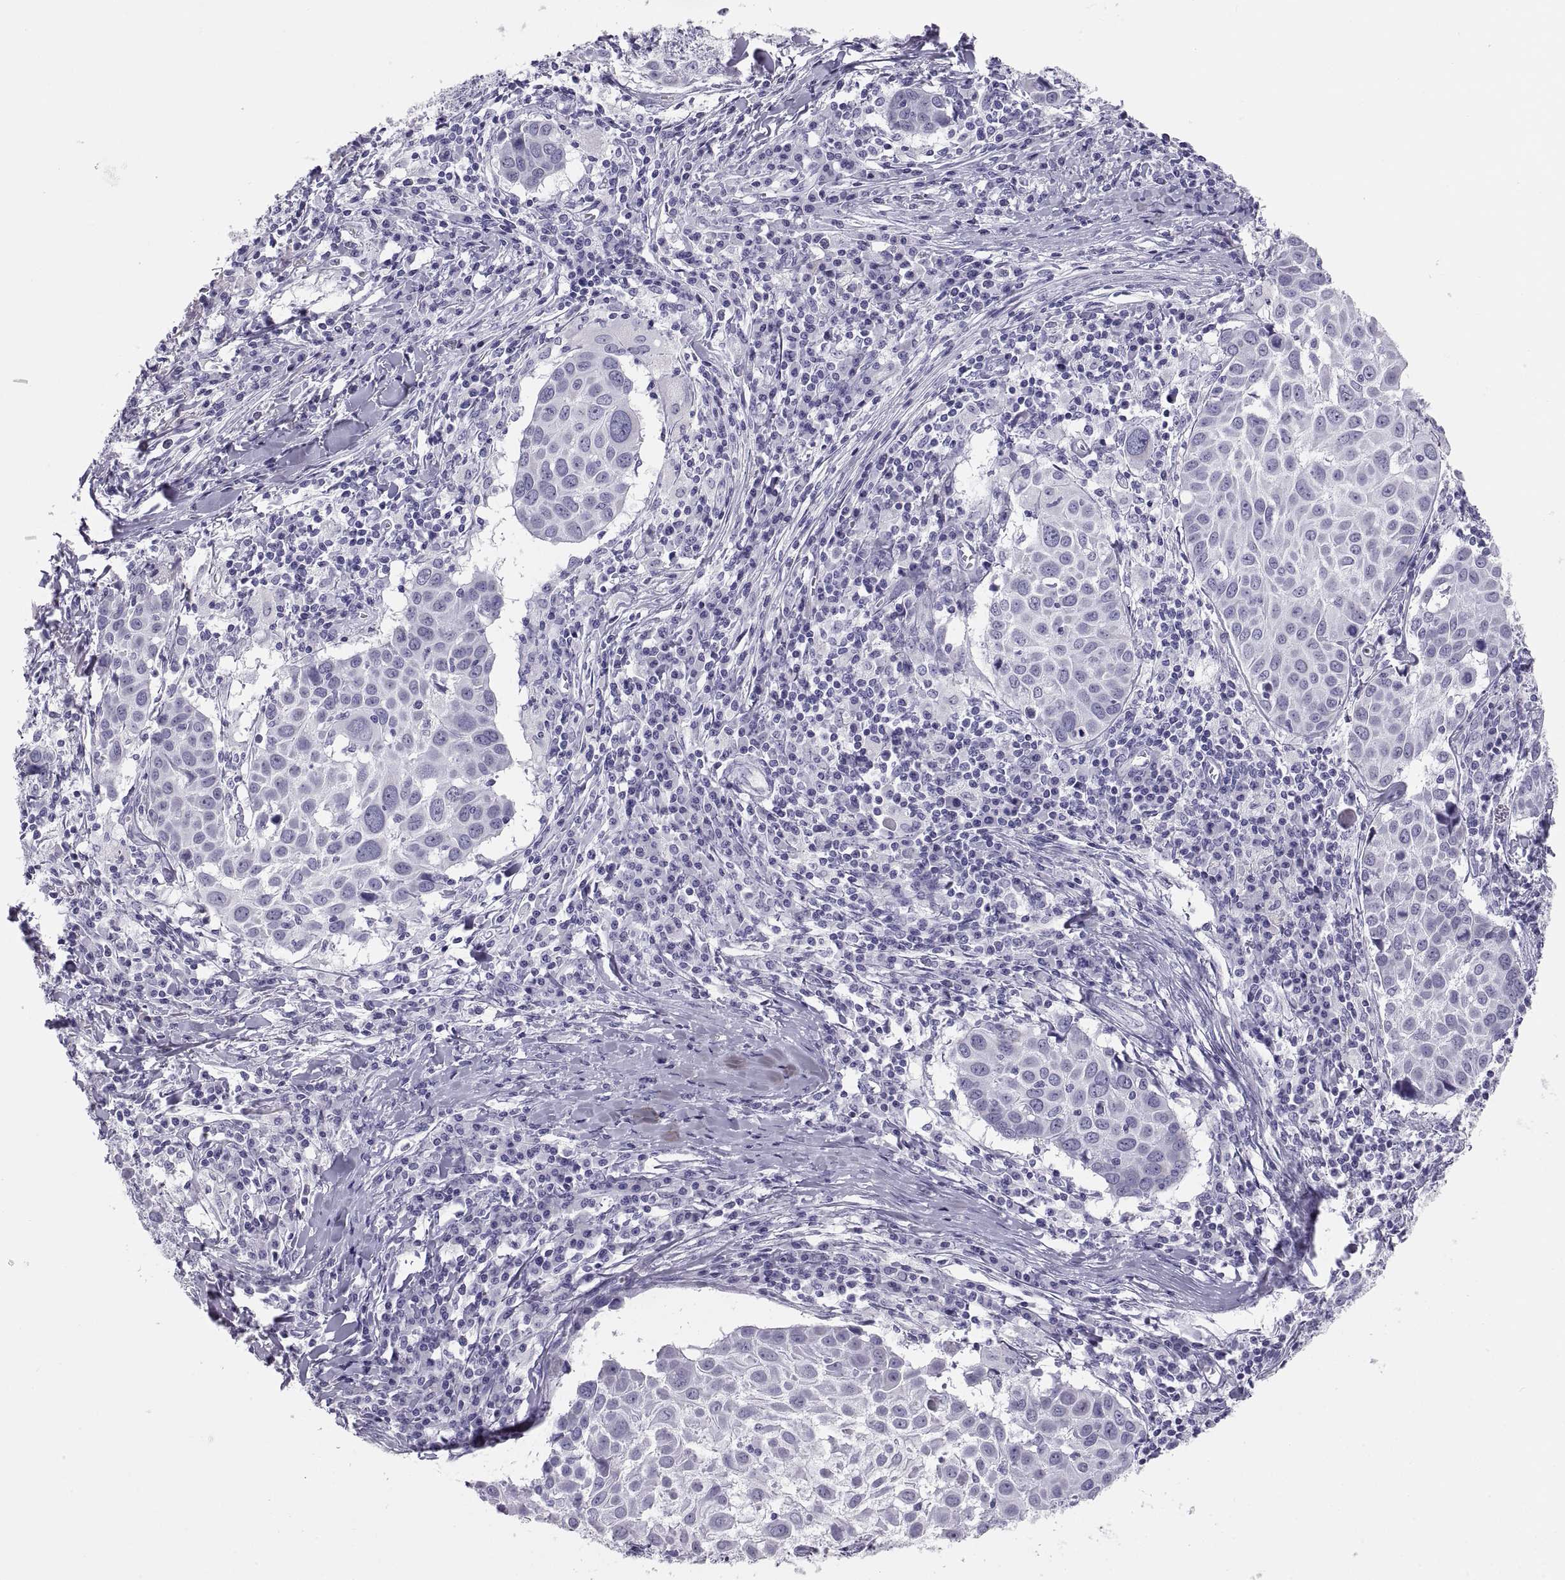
{"staining": {"intensity": "negative", "quantity": "none", "location": "none"}, "tissue": "lung cancer", "cell_type": "Tumor cells", "image_type": "cancer", "snomed": [{"axis": "morphology", "description": "Squamous cell carcinoma, NOS"}, {"axis": "topography", "description": "Lung"}], "caption": "Tumor cells are negative for protein expression in human lung cancer.", "gene": "PAX2", "patient": {"sex": "male", "age": 57}}